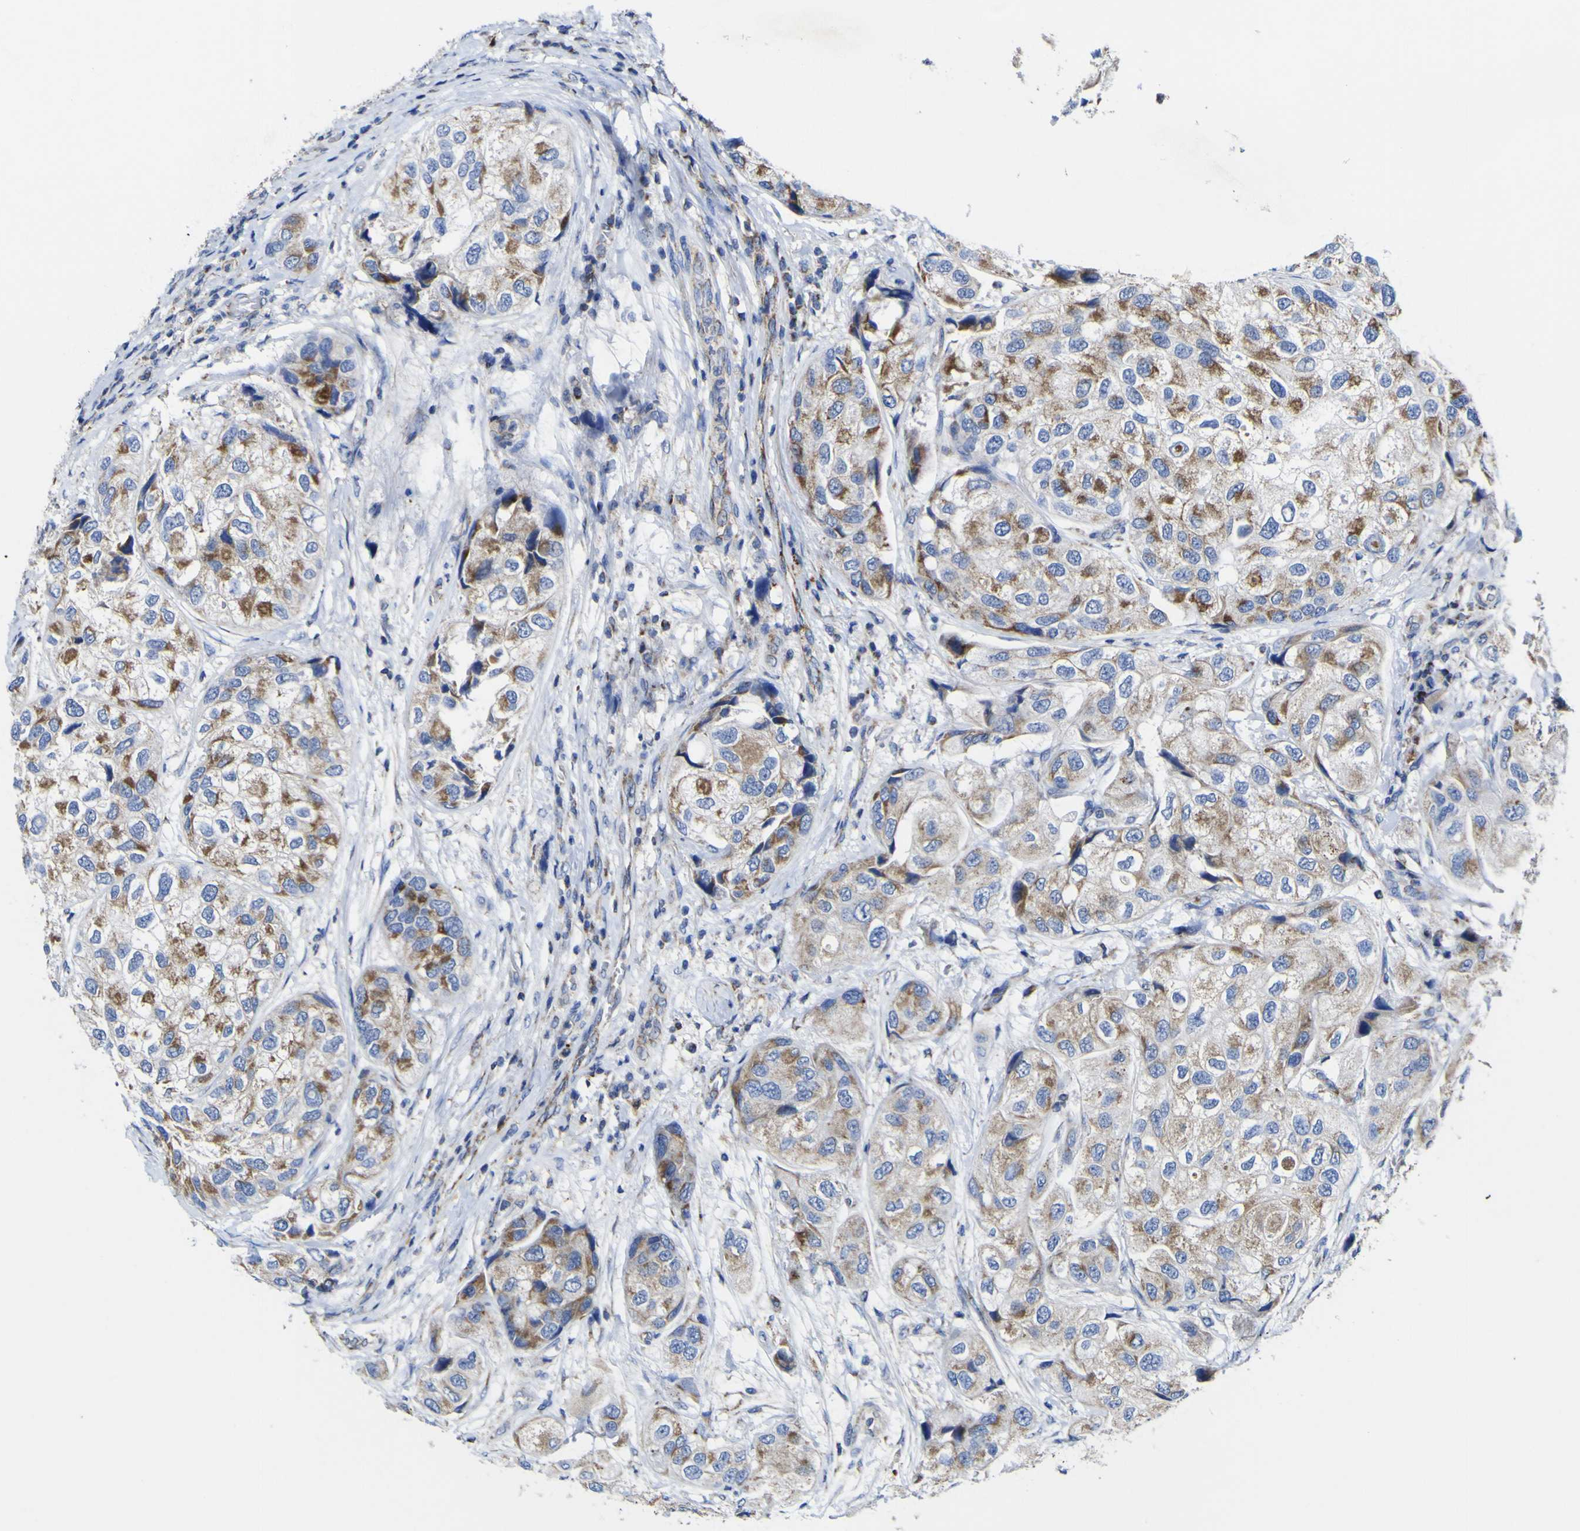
{"staining": {"intensity": "moderate", "quantity": "25%-75%", "location": "cytoplasmic/membranous"}, "tissue": "urothelial cancer", "cell_type": "Tumor cells", "image_type": "cancer", "snomed": [{"axis": "morphology", "description": "Urothelial carcinoma, High grade"}, {"axis": "topography", "description": "Urinary bladder"}], "caption": "About 25%-75% of tumor cells in human high-grade urothelial carcinoma reveal moderate cytoplasmic/membranous protein positivity as visualized by brown immunohistochemical staining.", "gene": "CCDC90B", "patient": {"sex": "female", "age": 64}}